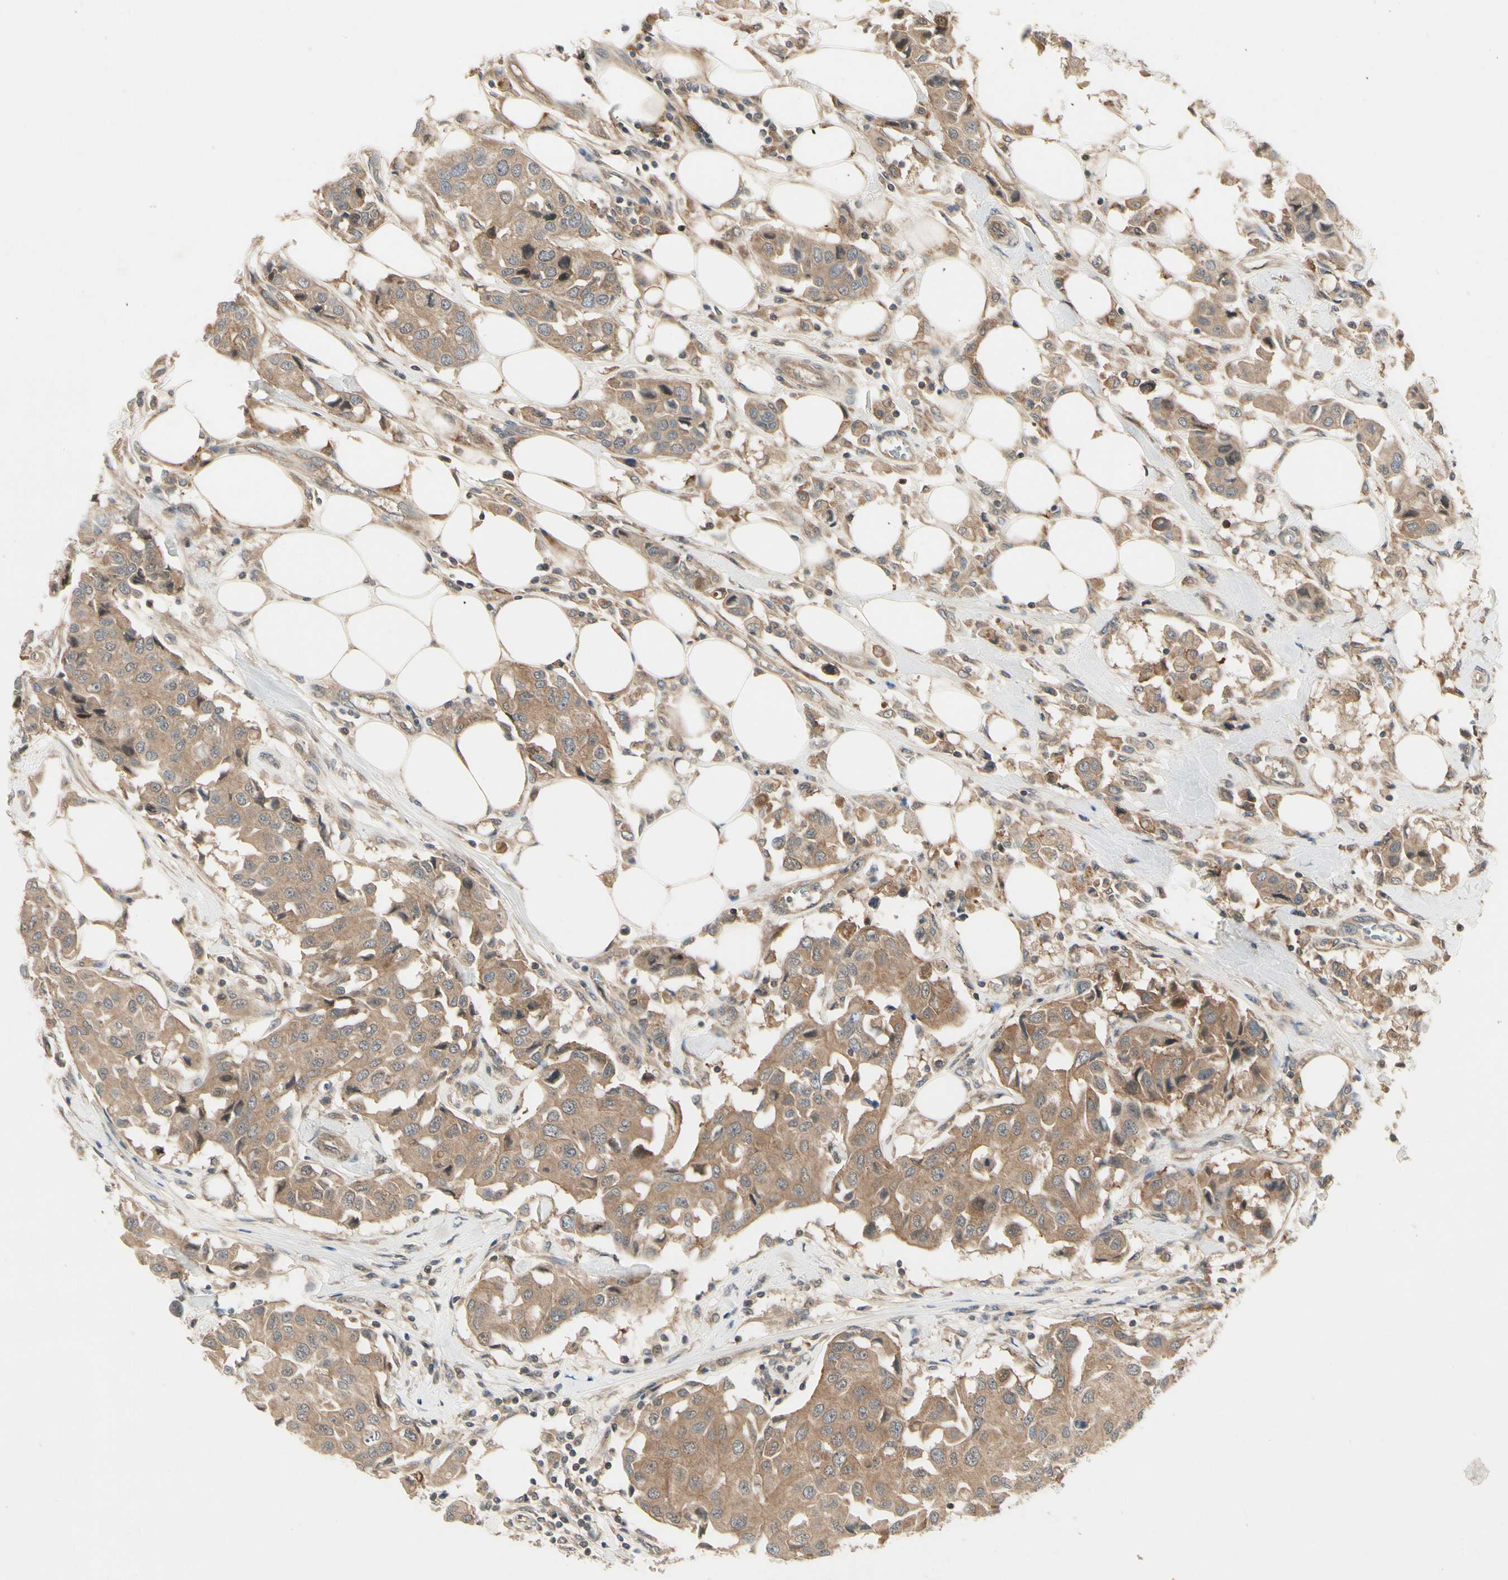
{"staining": {"intensity": "moderate", "quantity": ">75%", "location": "cytoplasmic/membranous"}, "tissue": "breast cancer", "cell_type": "Tumor cells", "image_type": "cancer", "snomed": [{"axis": "morphology", "description": "Duct carcinoma"}, {"axis": "topography", "description": "Breast"}], "caption": "Approximately >75% of tumor cells in breast infiltrating ductal carcinoma display moderate cytoplasmic/membranous protein positivity as visualized by brown immunohistochemical staining.", "gene": "RNF14", "patient": {"sex": "female", "age": 80}}